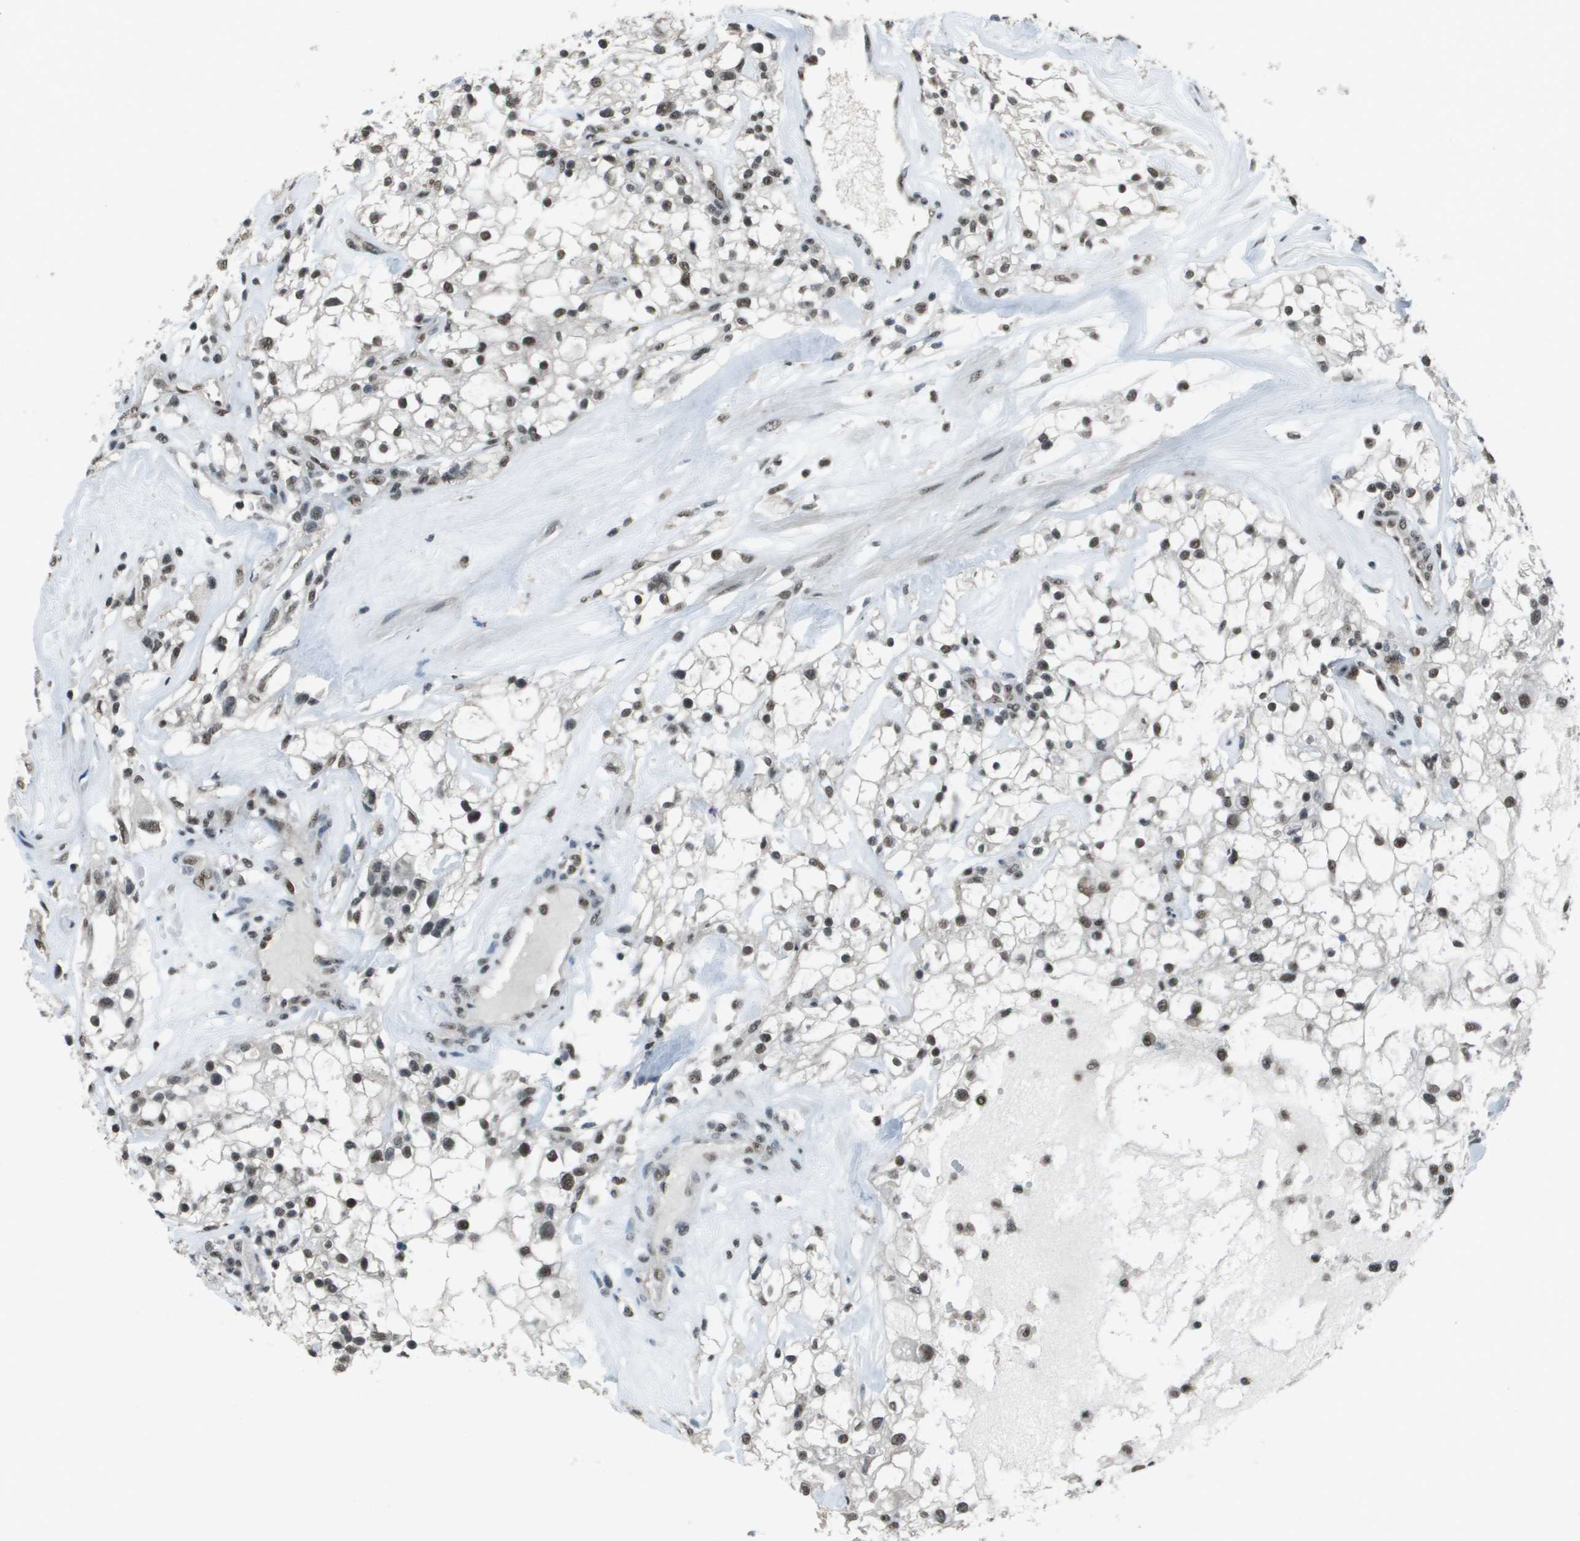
{"staining": {"intensity": "strong", "quantity": ">75%", "location": "nuclear"}, "tissue": "renal cancer", "cell_type": "Tumor cells", "image_type": "cancer", "snomed": [{"axis": "morphology", "description": "Adenocarcinoma, NOS"}, {"axis": "topography", "description": "Kidney"}], "caption": "Renal adenocarcinoma stained with DAB immunohistochemistry reveals high levels of strong nuclear staining in about >75% of tumor cells. (DAB (3,3'-diaminobenzidine) = brown stain, brightfield microscopy at high magnification).", "gene": "DEPDC1", "patient": {"sex": "female", "age": 60}}